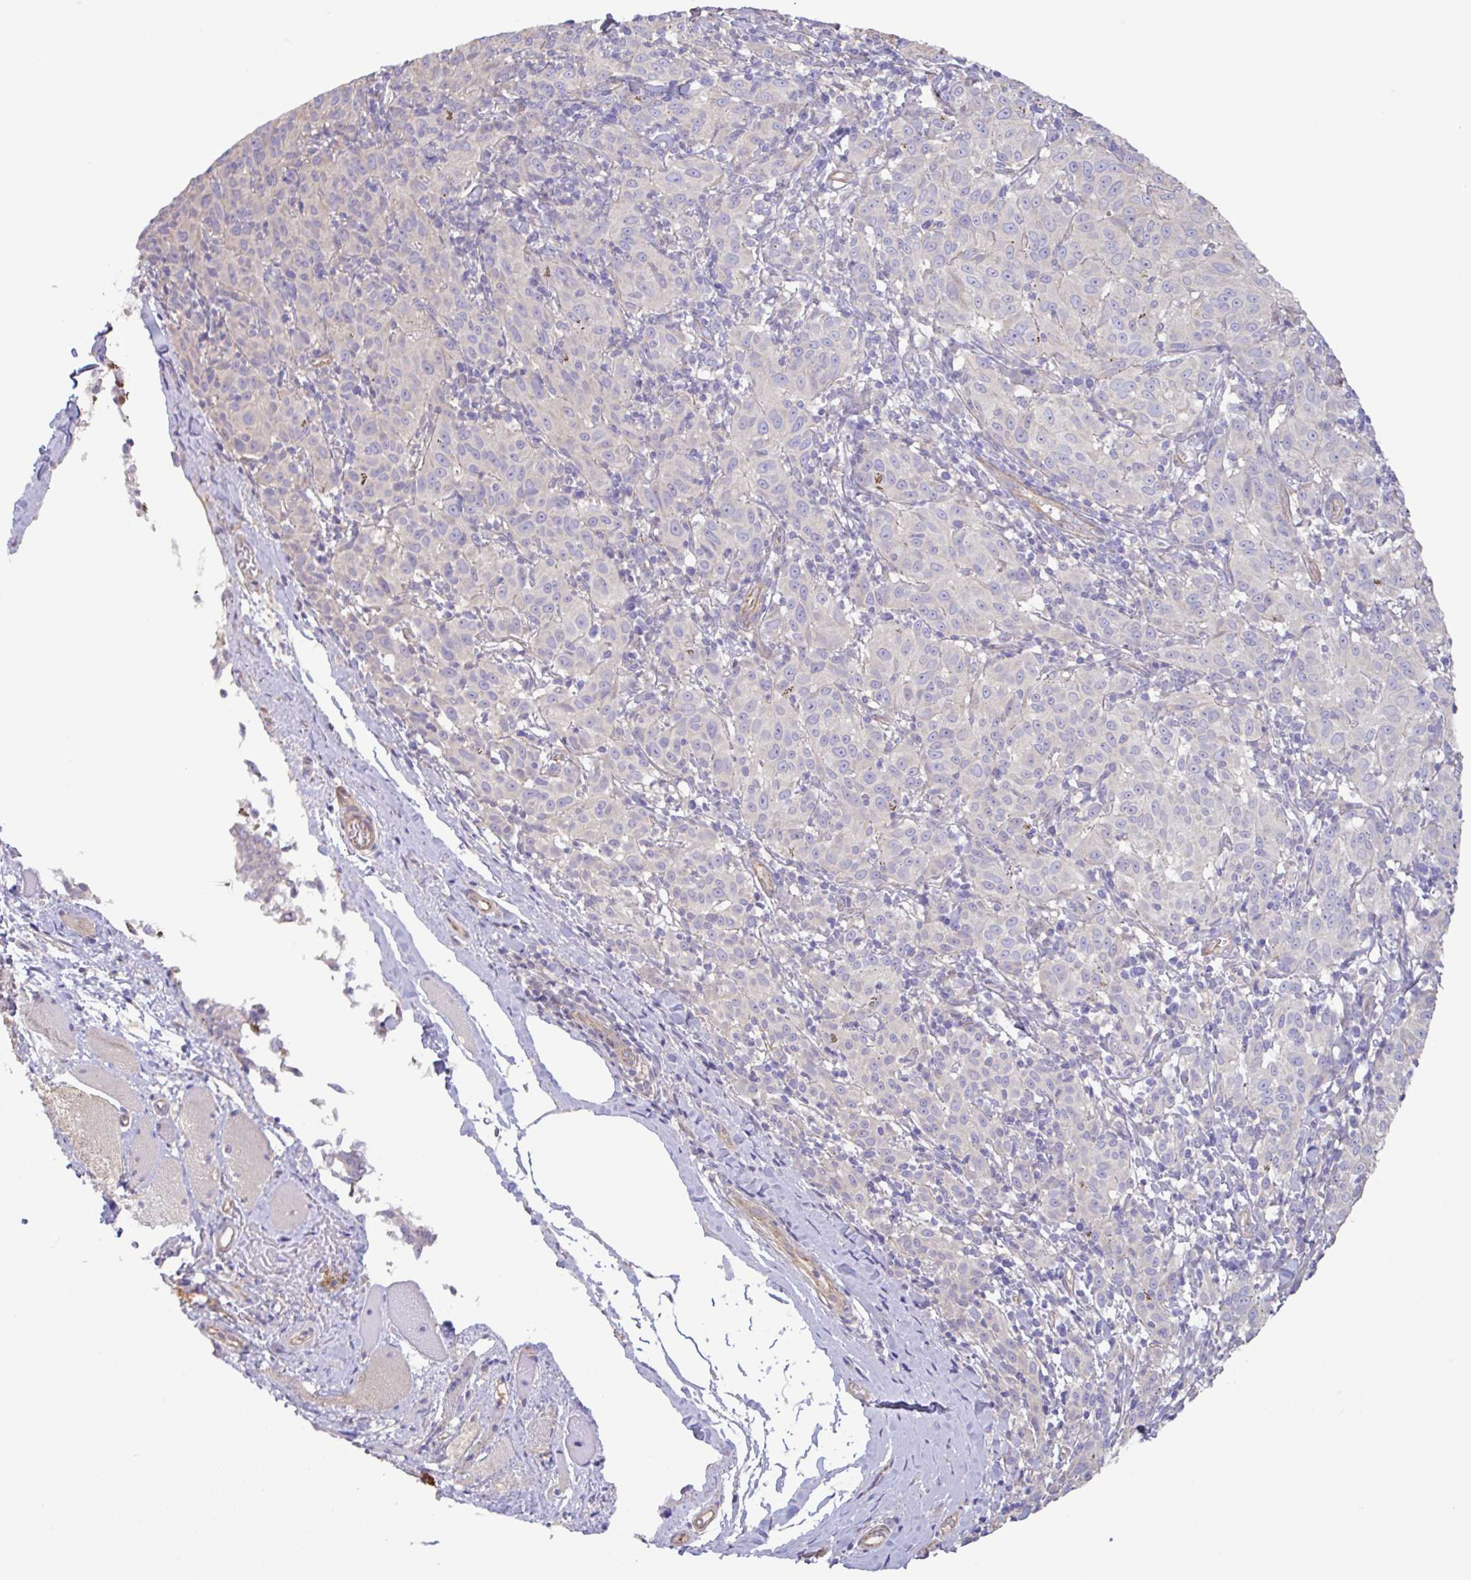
{"staining": {"intensity": "negative", "quantity": "none", "location": "none"}, "tissue": "melanoma", "cell_type": "Tumor cells", "image_type": "cancer", "snomed": [{"axis": "morphology", "description": "Malignant melanoma, NOS"}, {"axis": "topography", "description": "Skin"}], "caption": "An IHC micrograph of malignant melanoma is shown. There is no staining in tumor cells of malignant melanoma. (IHC, brightfield microscopy, high magnification).", "gene": "PLCD4", "patient": {"sex": "female", "age": 72}}